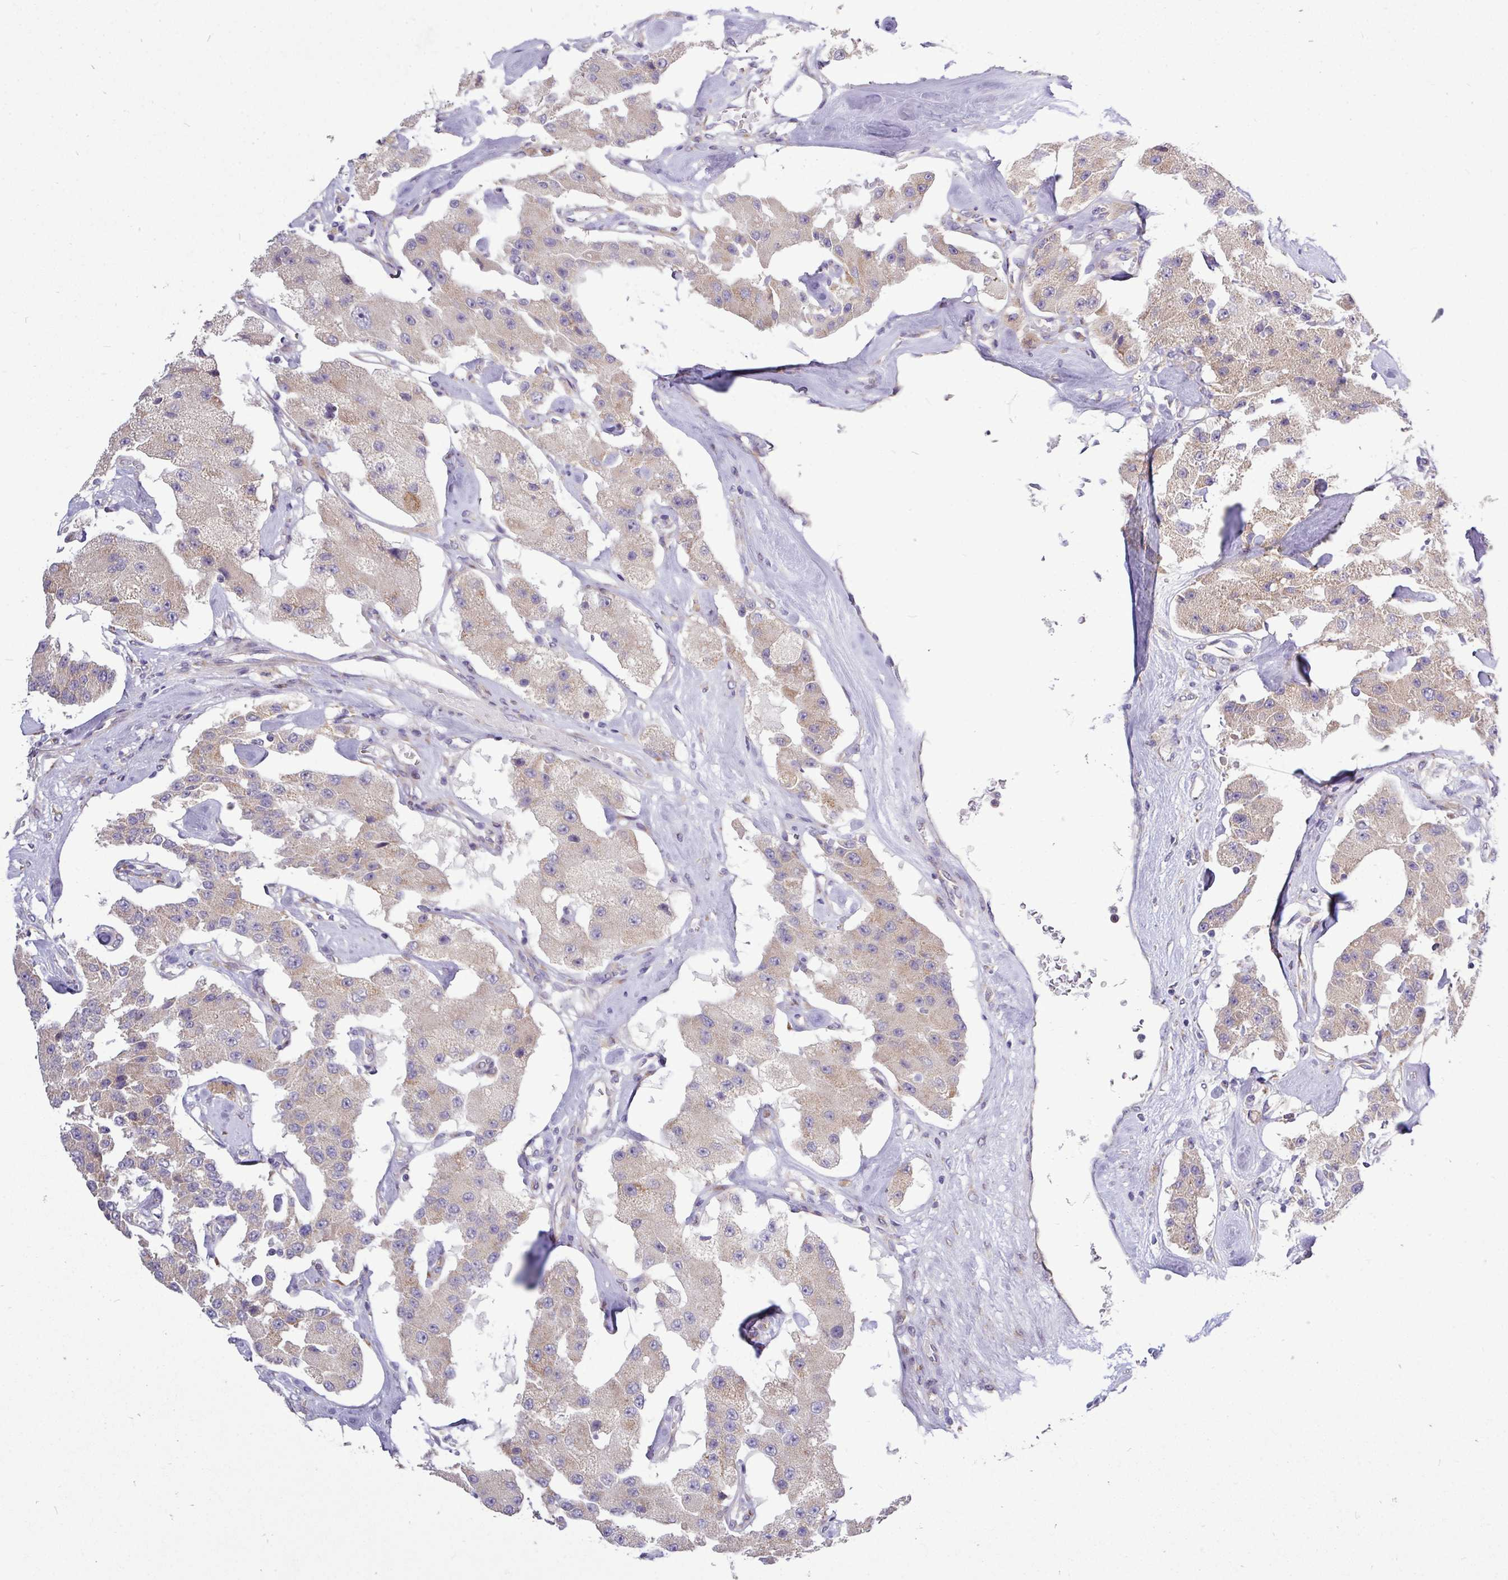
{"staining": {"intensity": "weak", "quantity": "<25%", "location": "cytoplasmic/membranous"}, "tissue": "carcinoid", "cell_type": "Tumor cells", "image_type": "cancer", "snomed": [{"axis": "morphology", "description": "Carcinoid, malignant, NOS"}, {"axis": "topography", "description": "Pancreas"}], "caption": "Tumor cells are negative for brown protein staining in carcinoid.", "gene": "TM2D2", "patient": {"sex": "male", "age": 41}}